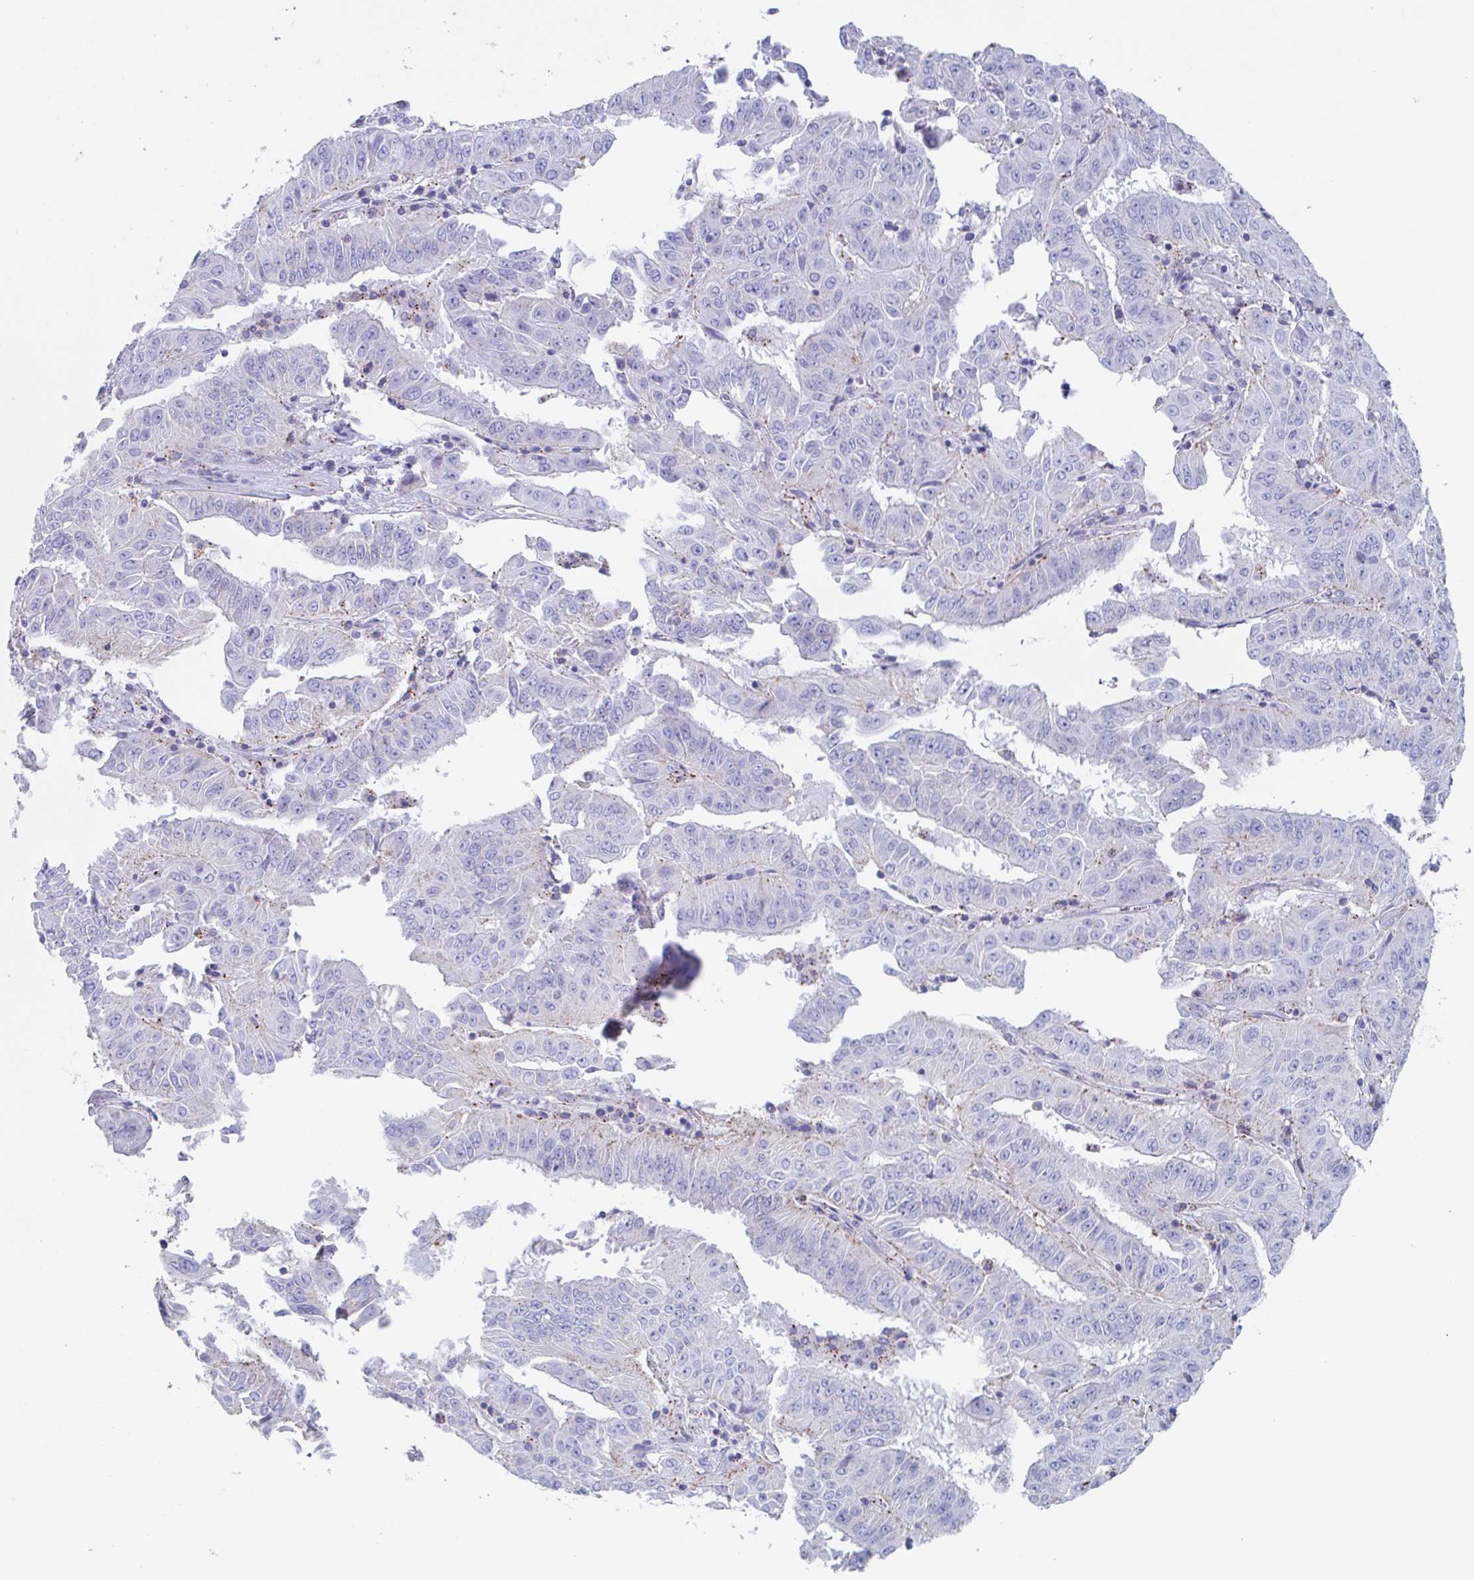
{"staining": {"intensity": "negative", "quantity": "none", "location": "none"}, "tissue": "pancreatic cancer", "cell_type": "Tumor cells", "image_type": "cancer", "snomed": [{"axis": "morphology", "description": "Adenocarcinoma, NOS"}, {"axis": "topography", "description": "Pancreas"}], "caption": "Immunohistochemical staining of human pancreatic cancer shows no significant staining in tumor cells.", "gene": "CHMP5", "patient": {"sex": "male", "age": 63}}